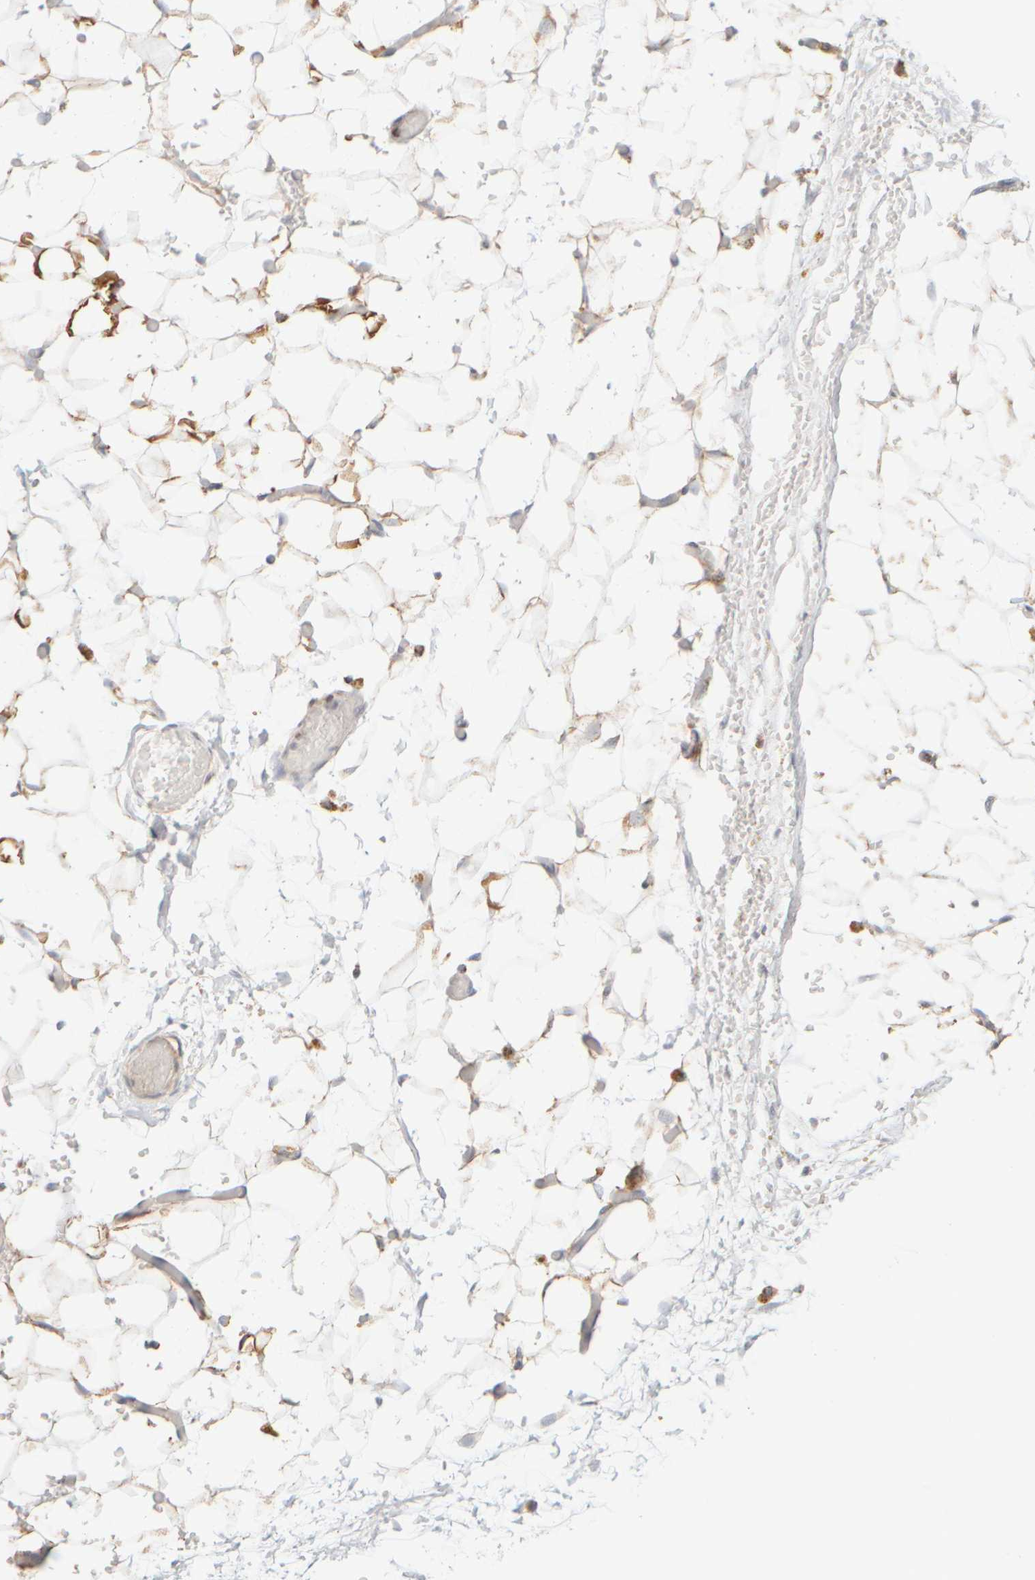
{"staining": {"intensity": "moderate", "quantity": "25%-75%", "location": "cytoplasmic/membranous"}, "tissue": "adipose tissue", "cell_type": "Adipocytes", "image_type": "normal", "snomed": [{"axis": "morphology", "description": "Normal tissue, NOS"}, {"axis": "topography", "description": "Kidney"}, {"axis": "topography", "description": "Peripheral nerve tissue"}], "caption": "Adipose tissue was stained to show a protein in brown. There is medium levels of moderate cytoplasmic/membranous staining in about 25%-75% of adipocytes. The staining was performed using DAB to visualize the protein expression in brown, while the nuclei were stained in blue with hematoxylin (Magnification: 20x).", "gene": "APBB2", "patient": {"sex": "male", "age": 7}}